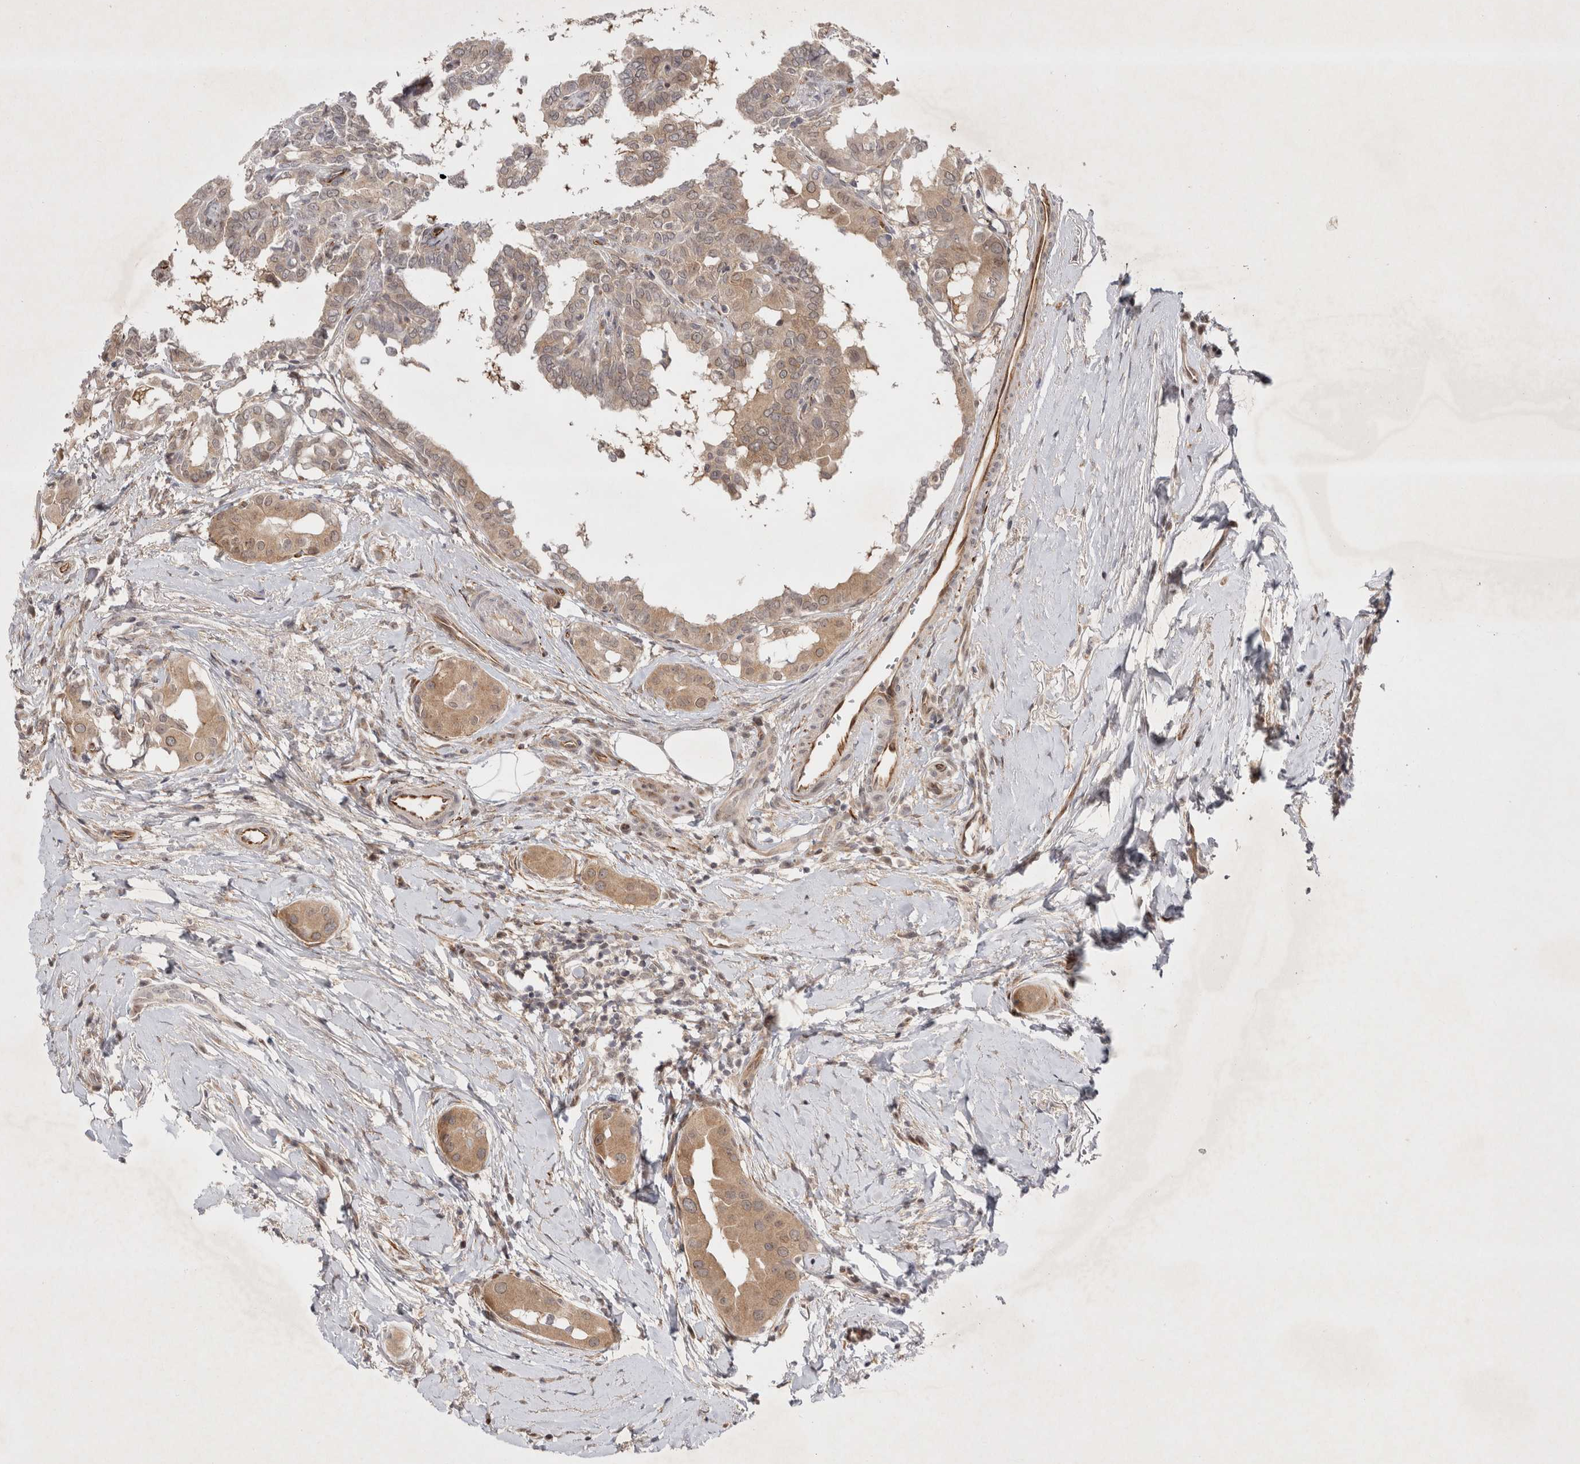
{"staining": {"intensity": "moderate", "quantity": ">75%", "location": "cytoplasmic/membranous,nuclear"}, "tissue": "thyroid cancer", "cell_type": "Tumor cells", "image_type": "cancer", "snomed": [{"axis": "morphology", "description": "Papillary adenocarcinoma, NOS"}, {"axis": "topography", "description": "Thyroid gland"}], "caption": "Immunohistochemical staining of human papillary adenocarcinoma (thyroid) reveals medium levels of moderate cytoplasmic/membranous and nuclear positivity in approximately >75% of tumor cells.", "gene": "ZNF318", "patient": {"sex": "male", "age": 33}}